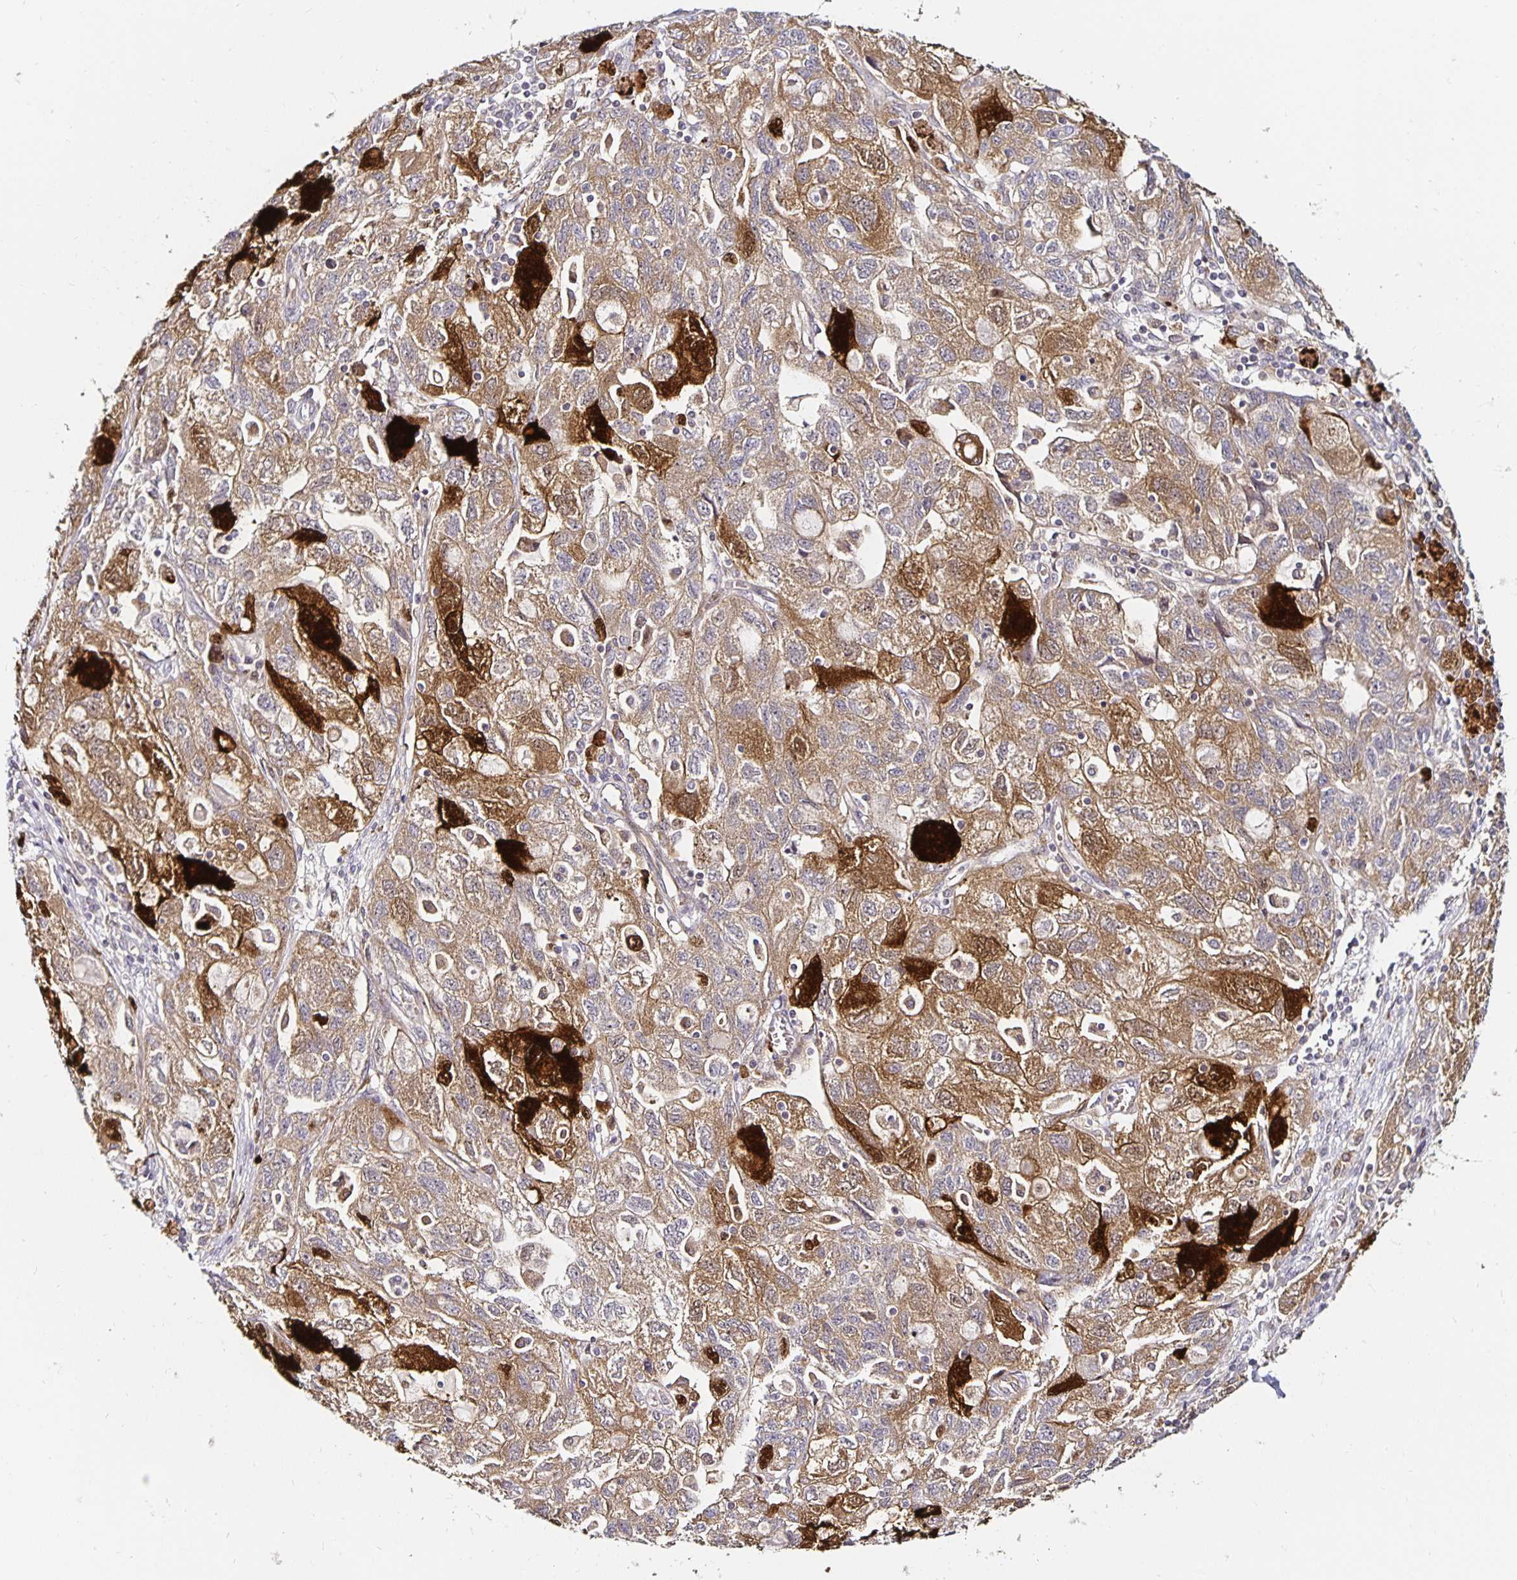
{"staining": {"intensity": "moderate", "quantity": ">75%", "location": "cytoplasmic/membranous"}, "tissue": "ovarian cancer", "cell_type": "Tumor cells", "image_type": "cancer", "snomed": [{"axis": "morphology", "description": "Carcinoma, NOS"}, {"axis": "morphology", "description": "Cystadenocarcinoma, serous, NOS"}, {"axis": "topography", "description": "Ovary"}], "caption": "Ovarian carcinoma was stained to show a protein in brown. There is medium levels of moderate cytoplasmic/membranous positivity in about >75% of tumor cells. (IHC, brightfield microscopy, high magnification).", "gene": "ANLN", "patient": {"sex": "female", "age": 69}}